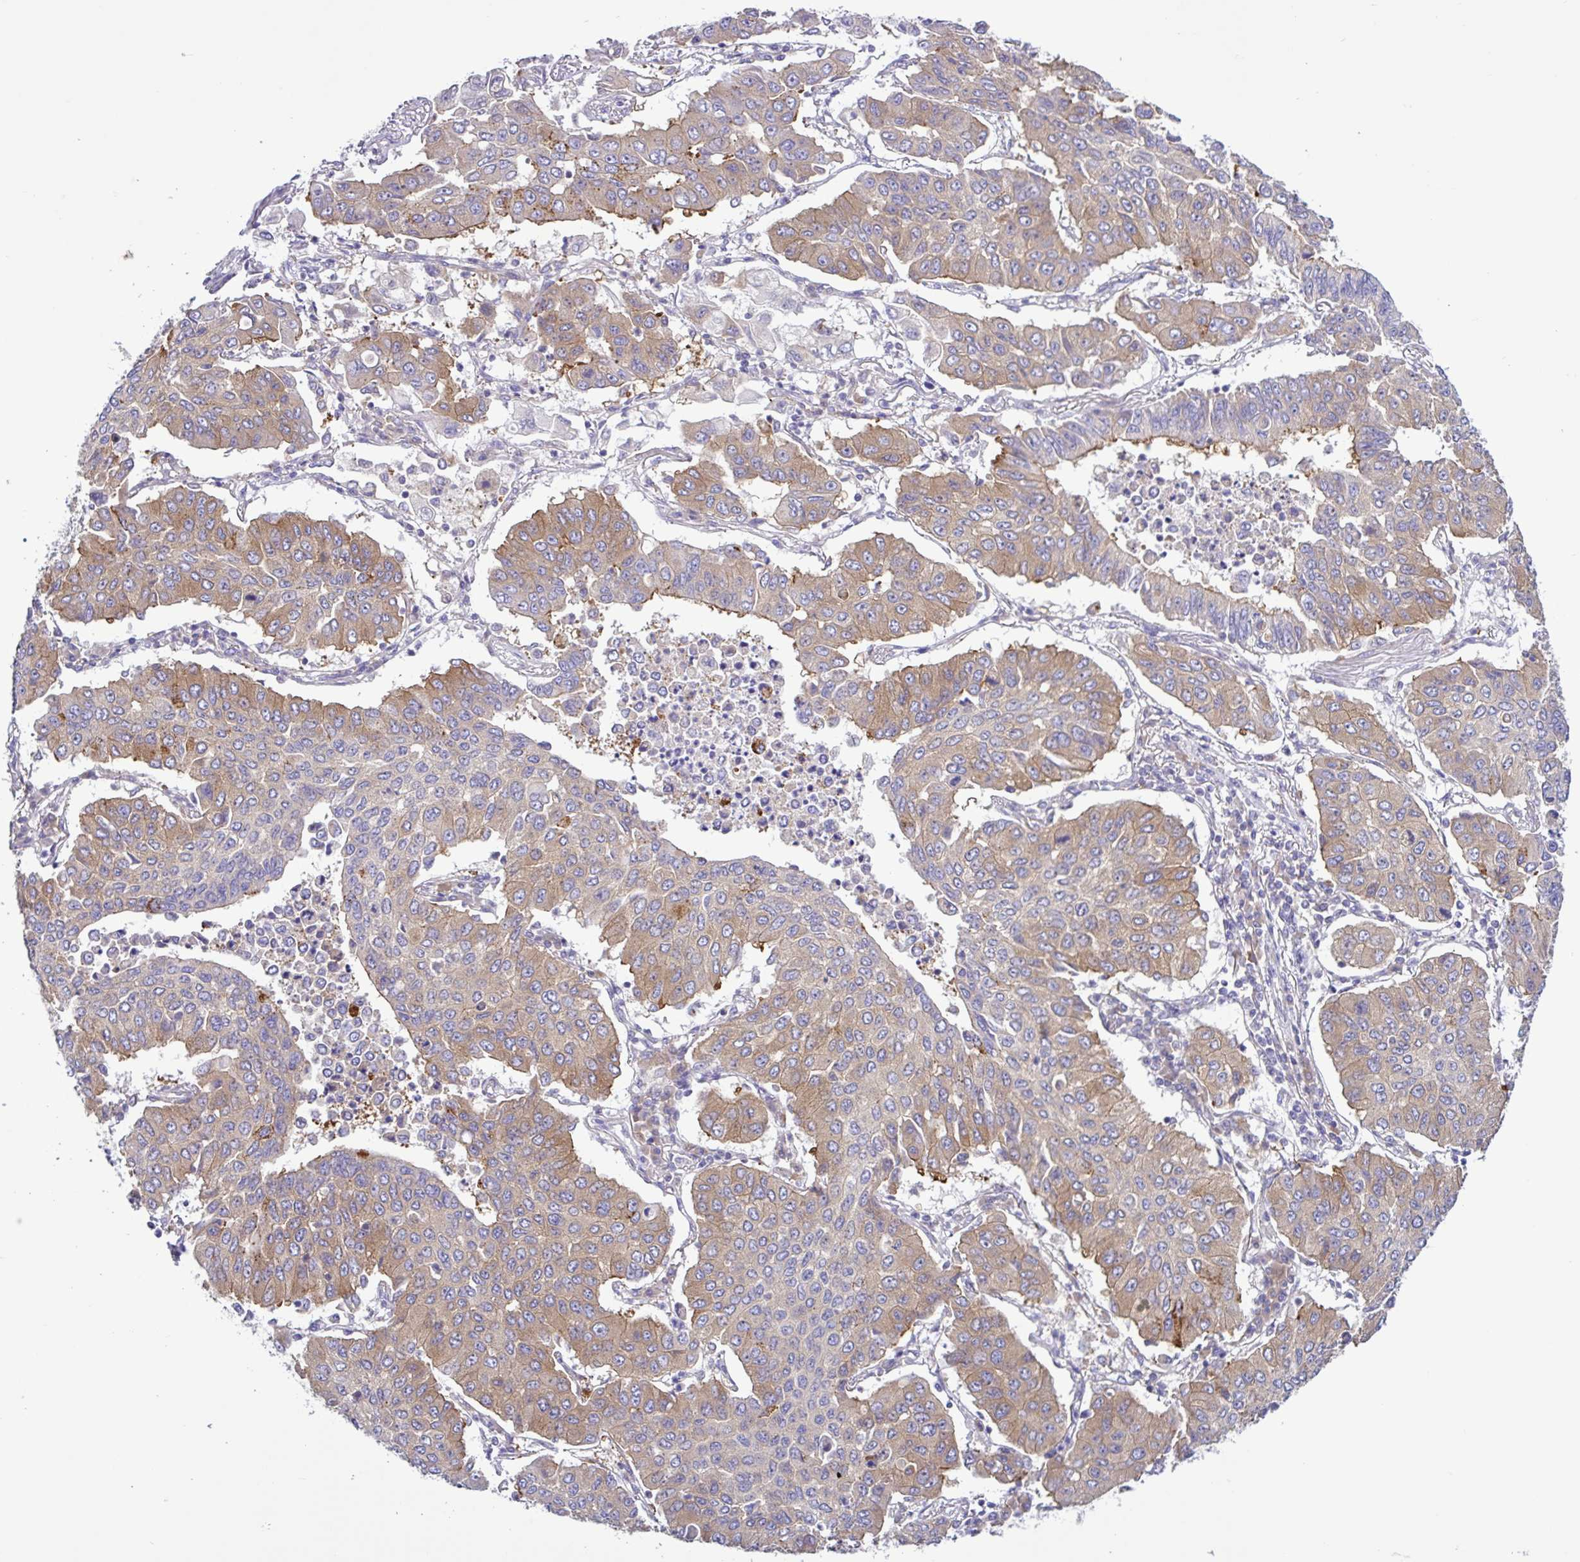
{"staining": {"intensity": "weak", "quantity": "25%-75%", "location": "cytoplasmic/membranous"}, "tissue": "lung cancer", "cell_type": "Tumor cells", "image_type": "cancer", "snomed": [{"axis": "morphology", "description": "Squamous cell carcinoma, NOS"}, {"axis": "topography", "description": "Lung"}], "caption": "There is low levels of weak cytoplasmic/membranous staining in tumor cells of lung cancer, as demonstrated by immunohistochemical staining (brown color).", "gene": "LARS1", "patient": {"sex": "male", "age": 74}}